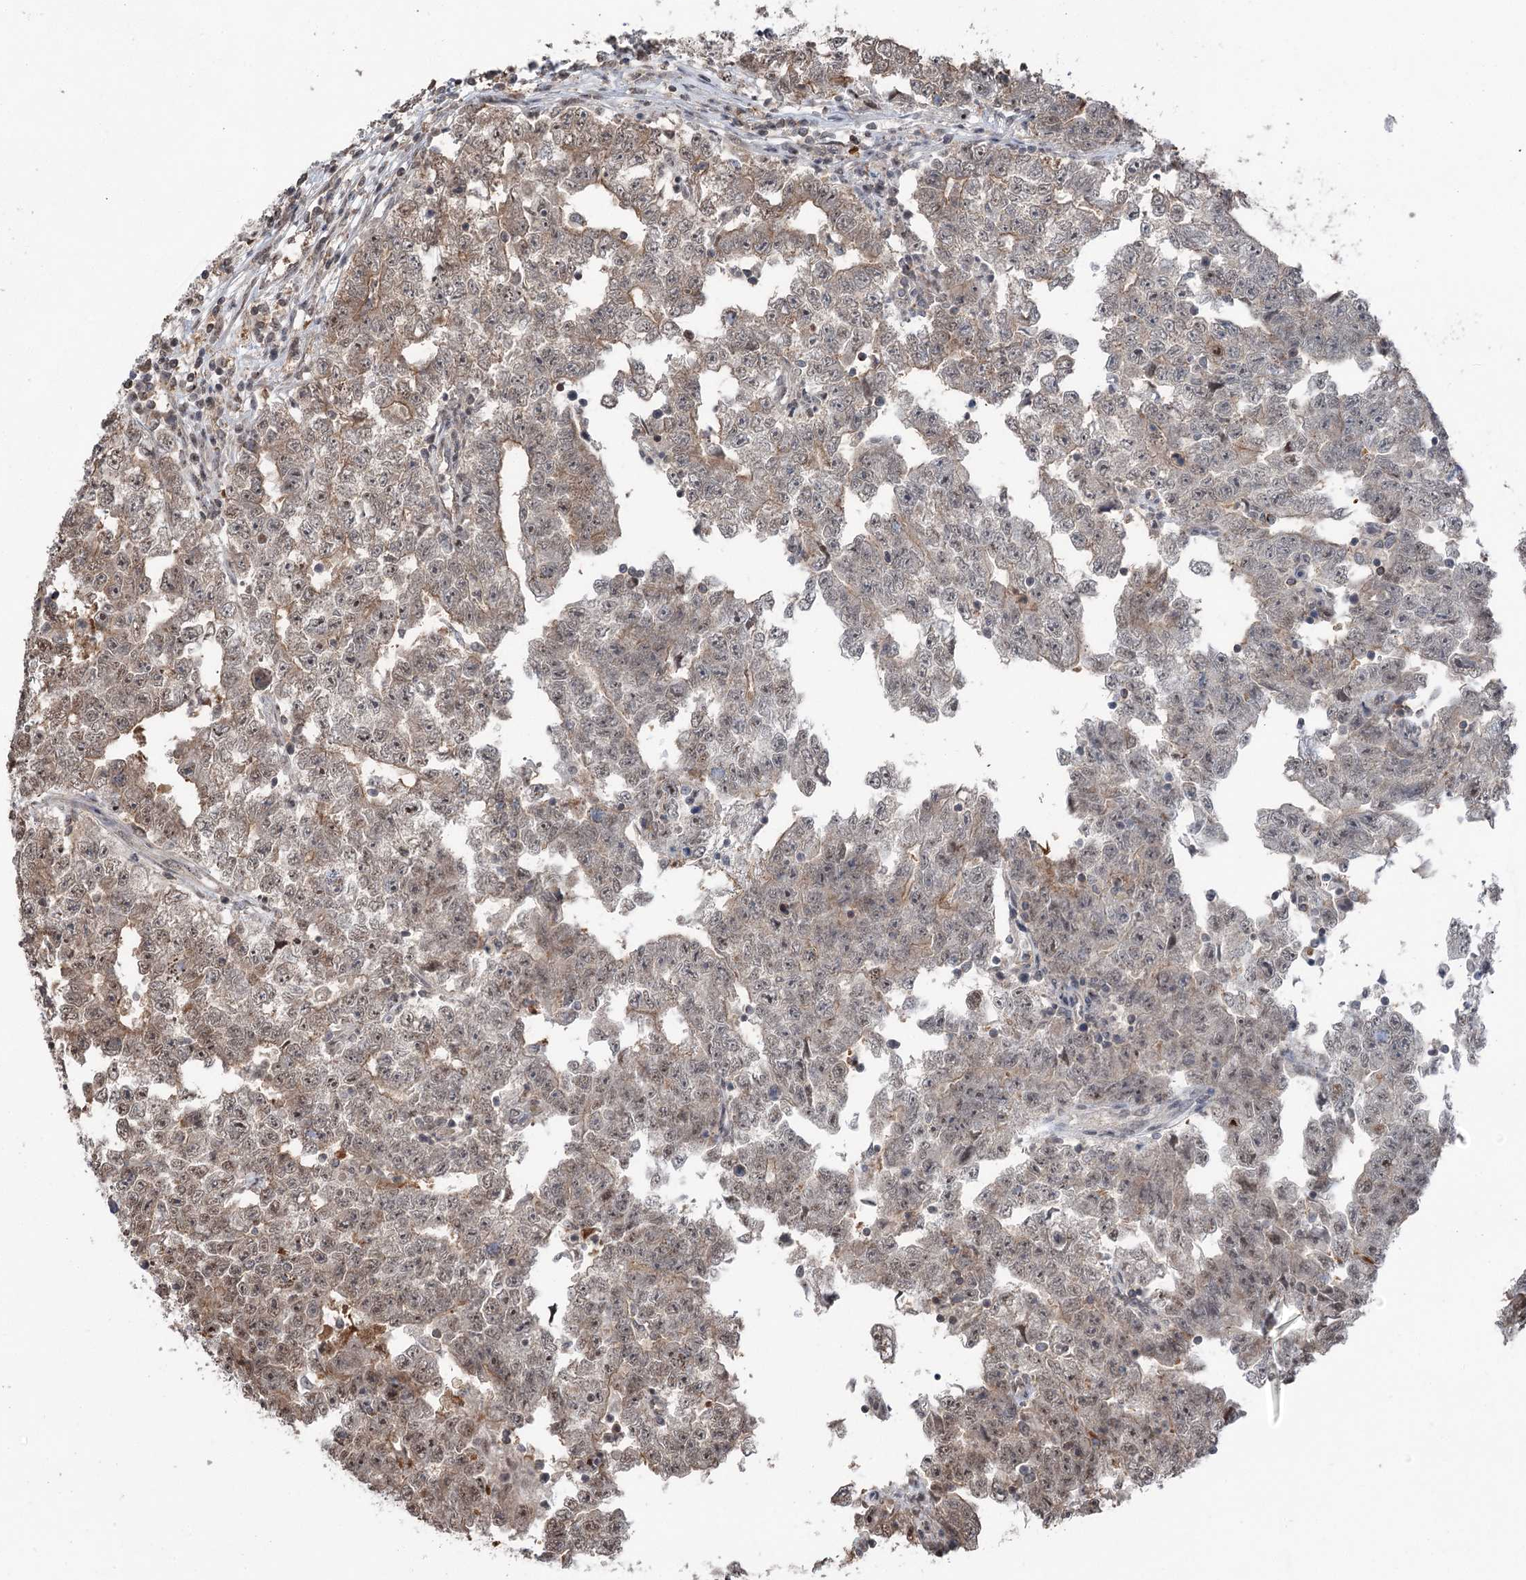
{"staining": {"intensity": "weak", "quantity": "25%-75%", "location": "cytoplasmic/membranous,nuclear"}, "tissue": "testis cancer", "cell_type": "Tumor cells", "image_type": "cancer", "snomed": [{"axis": "morphology", "description": "Carcinoma, Embryonal, NOS"}, {"axis": "topography", "description": "Testis"}], "caption": "Testis cancer (embryonal carcinoma) was stained to show a protein in brown. There is low levels of weak cytoplasmic/membranous and nuclear expression in approximately 25%-75% of tumor cells.", "gene": "CCSER2", "patient": {"sex": "male", "age": 25}}